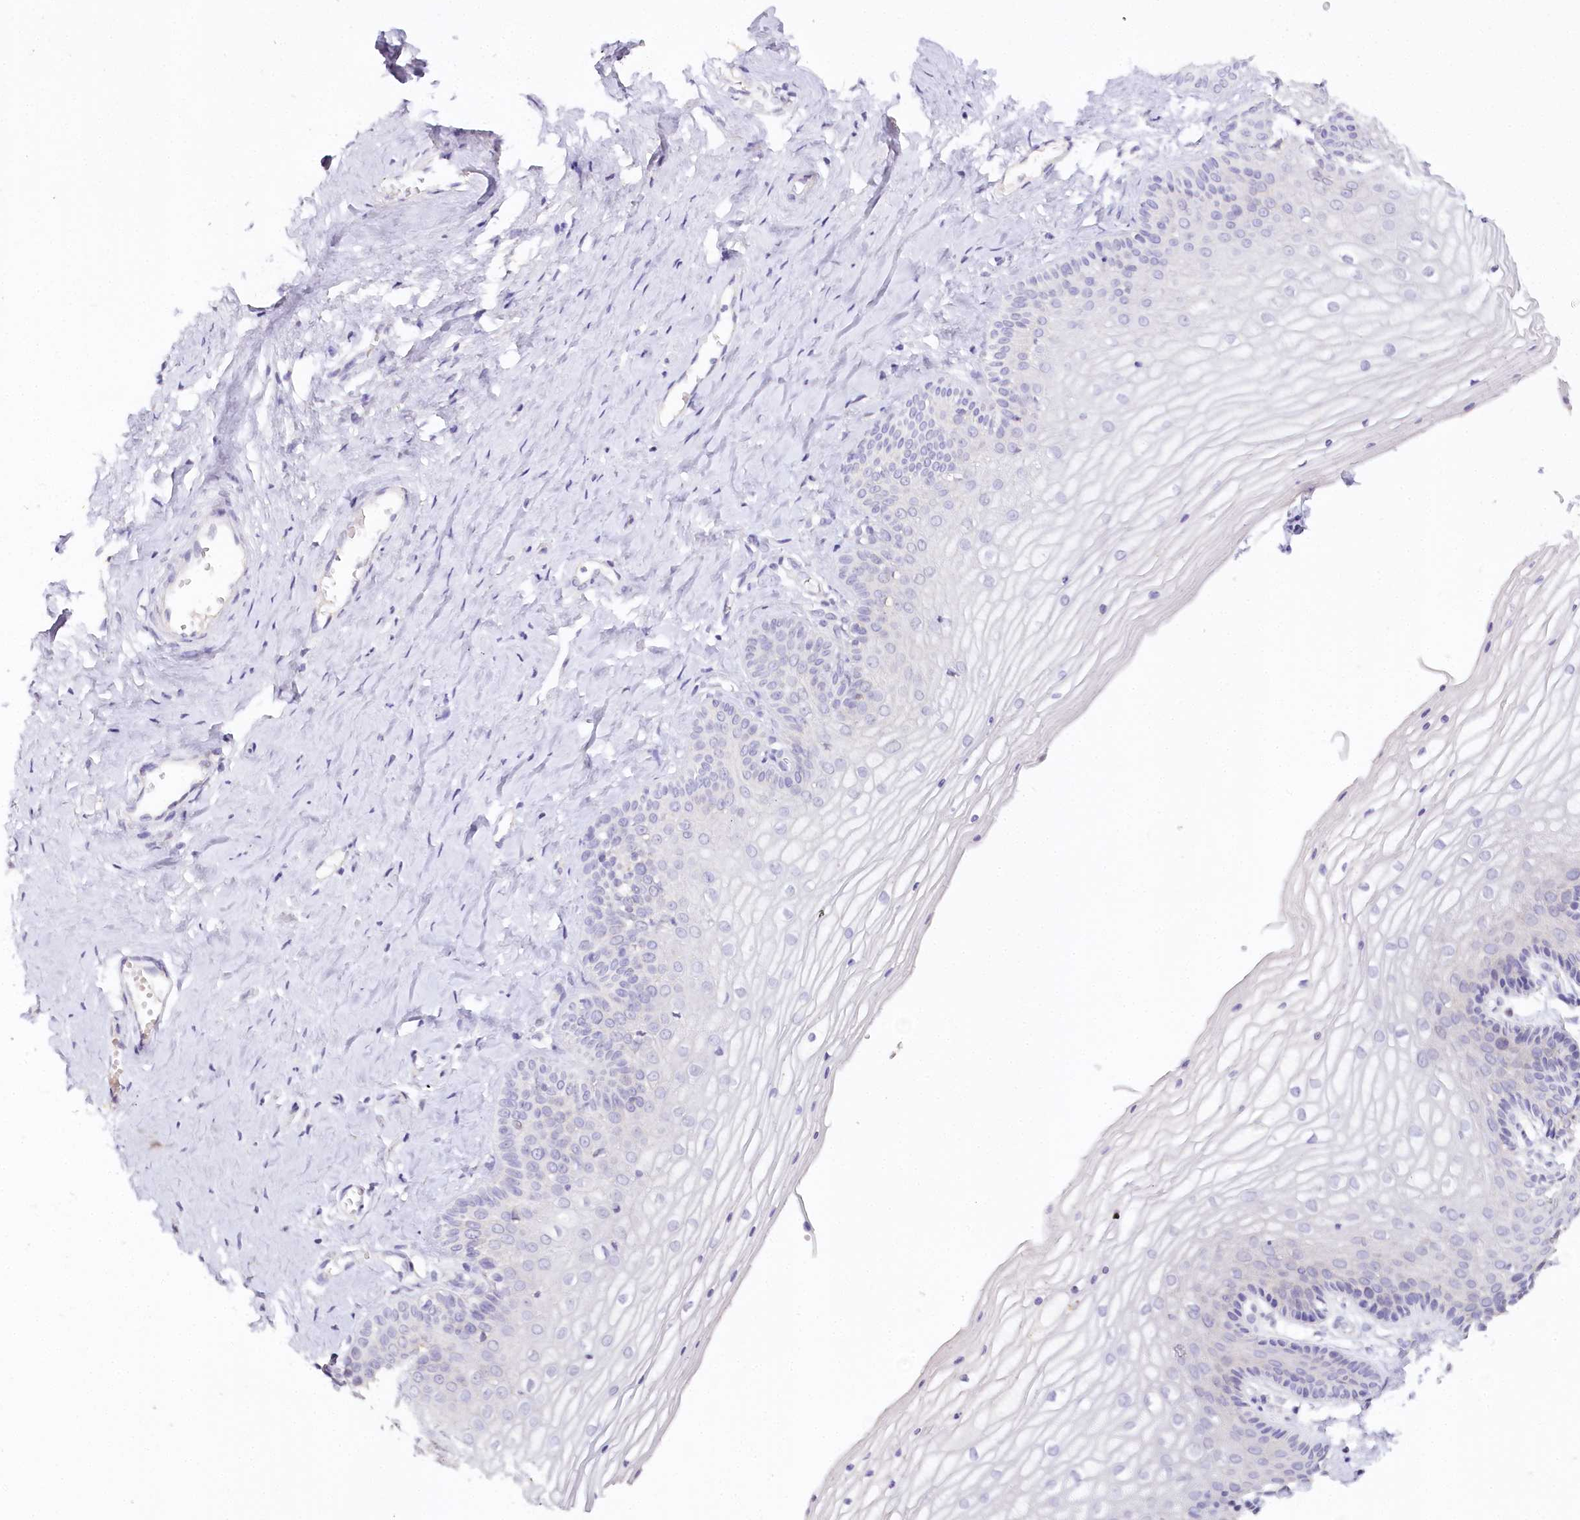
{"staining": {"intensity": "negative", "quantity": "none", "location": "none"}, "tissue": "vagina", "cell_type": "Squamous epithelial cells", "image_type": "normal", "snomed": [{"axis": "morphology", "description": "Normal tissue, NOS"}, {"axis": "topography", "description": "Vagina"}, {"axis": "topography", "description": "Cervix"}], "caption": "Immunohistochemistry (IHC) of unremarkable vagina demonstrates no staining in squamous epithelial cells. (DAB IHC visualized using brightfield microscopy, high magnification).", "gene": "TP53", "patient": {"sex": "female", "age": 40}}